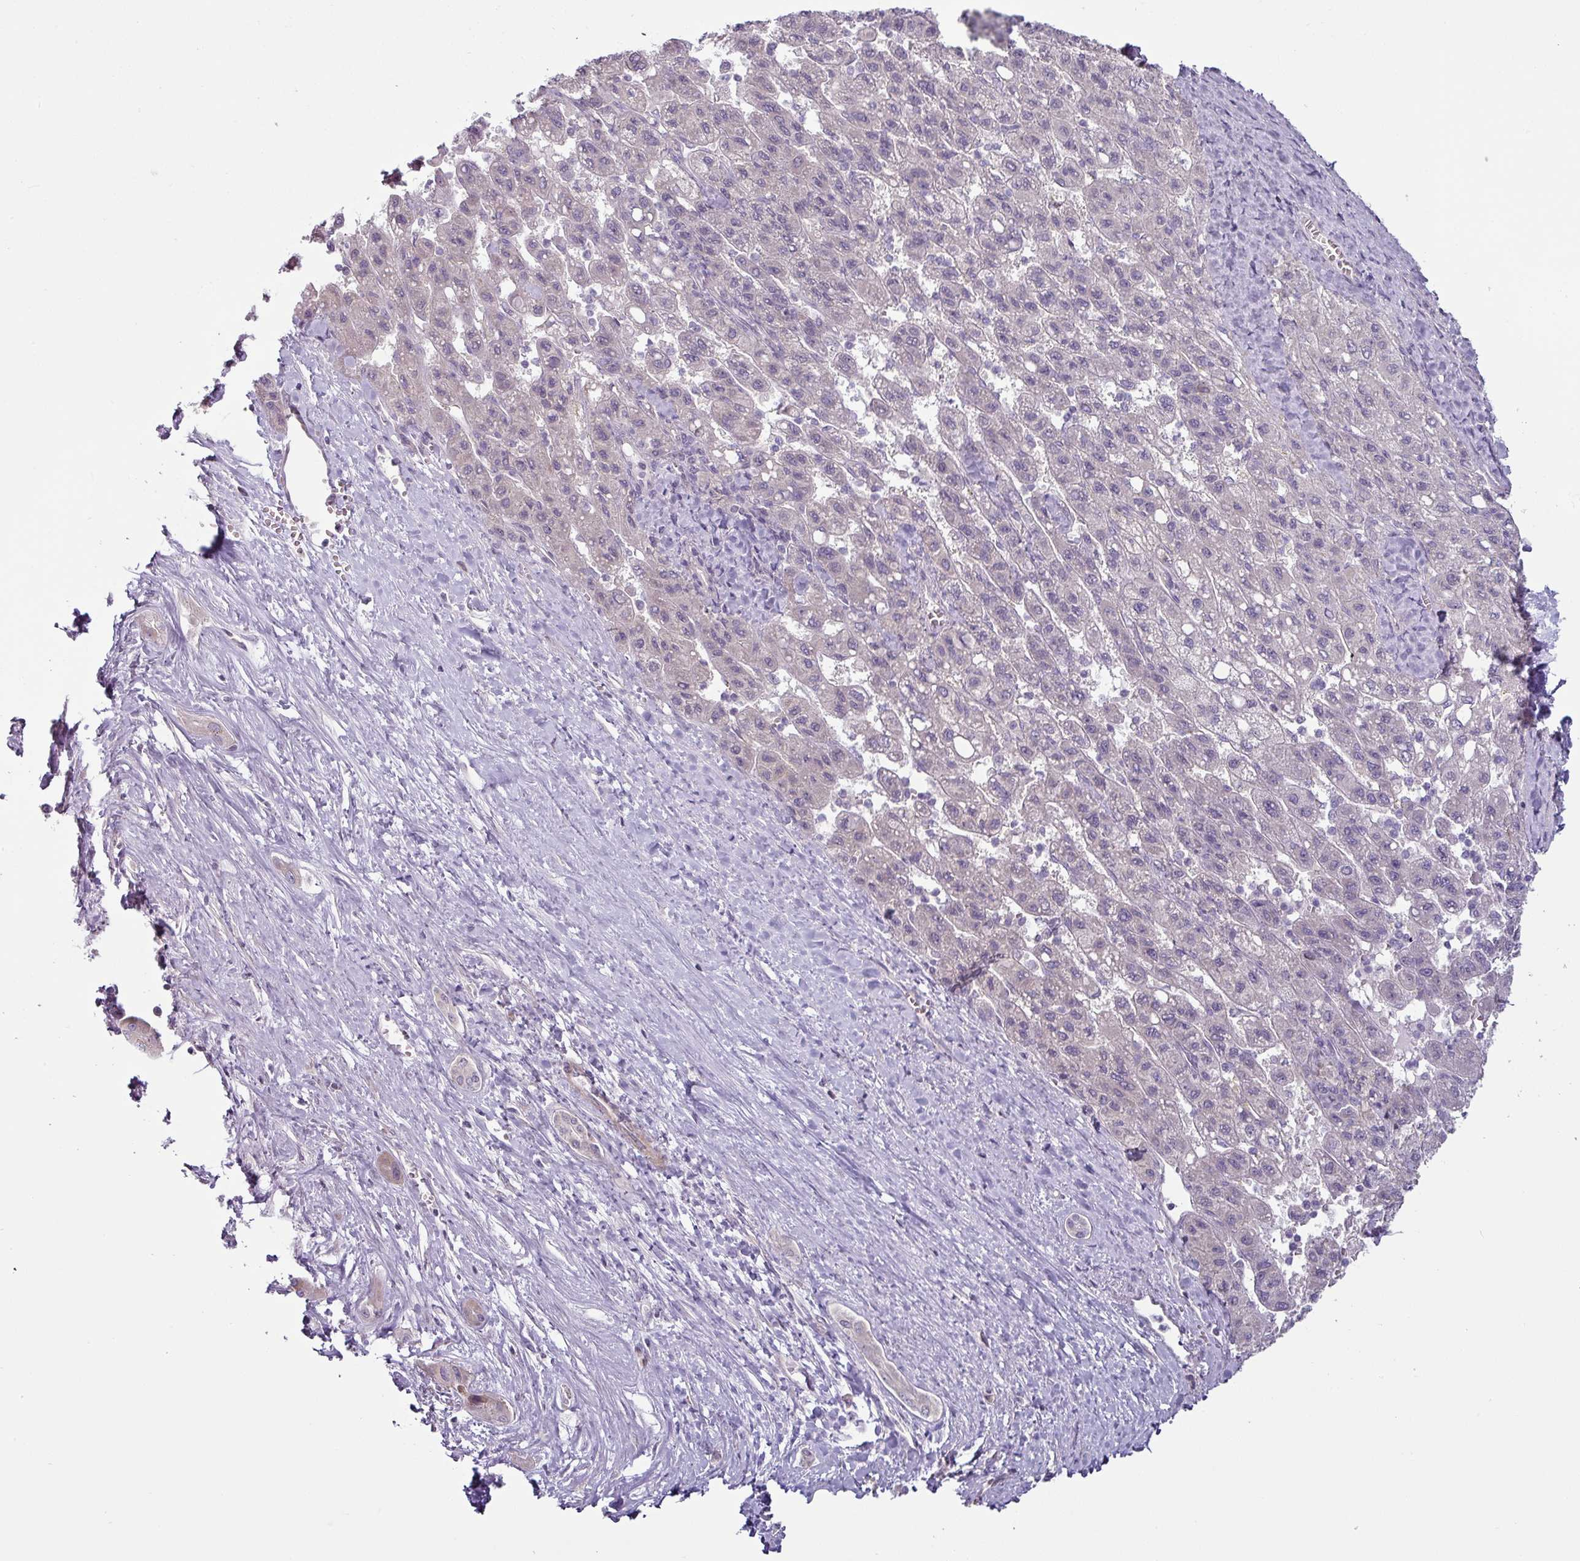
{"staining": {"intensity": "negative", "quantity": "none", "location": "none"}, "tissue": "liver cancer", "cell_type": "Tumor cells", "image_type": "cancer", "snomed": [{"axis": "morphology", "description": "Carcinoma, Hepatocellular, NOS"}, {"axis": "topography", "description": "Liver"}], "caption": "The image exhibits no significant positivity in tumor cells of liver cancer.", "gene": "OR52D1", "patient": {"sex": "female", "age": 82}}